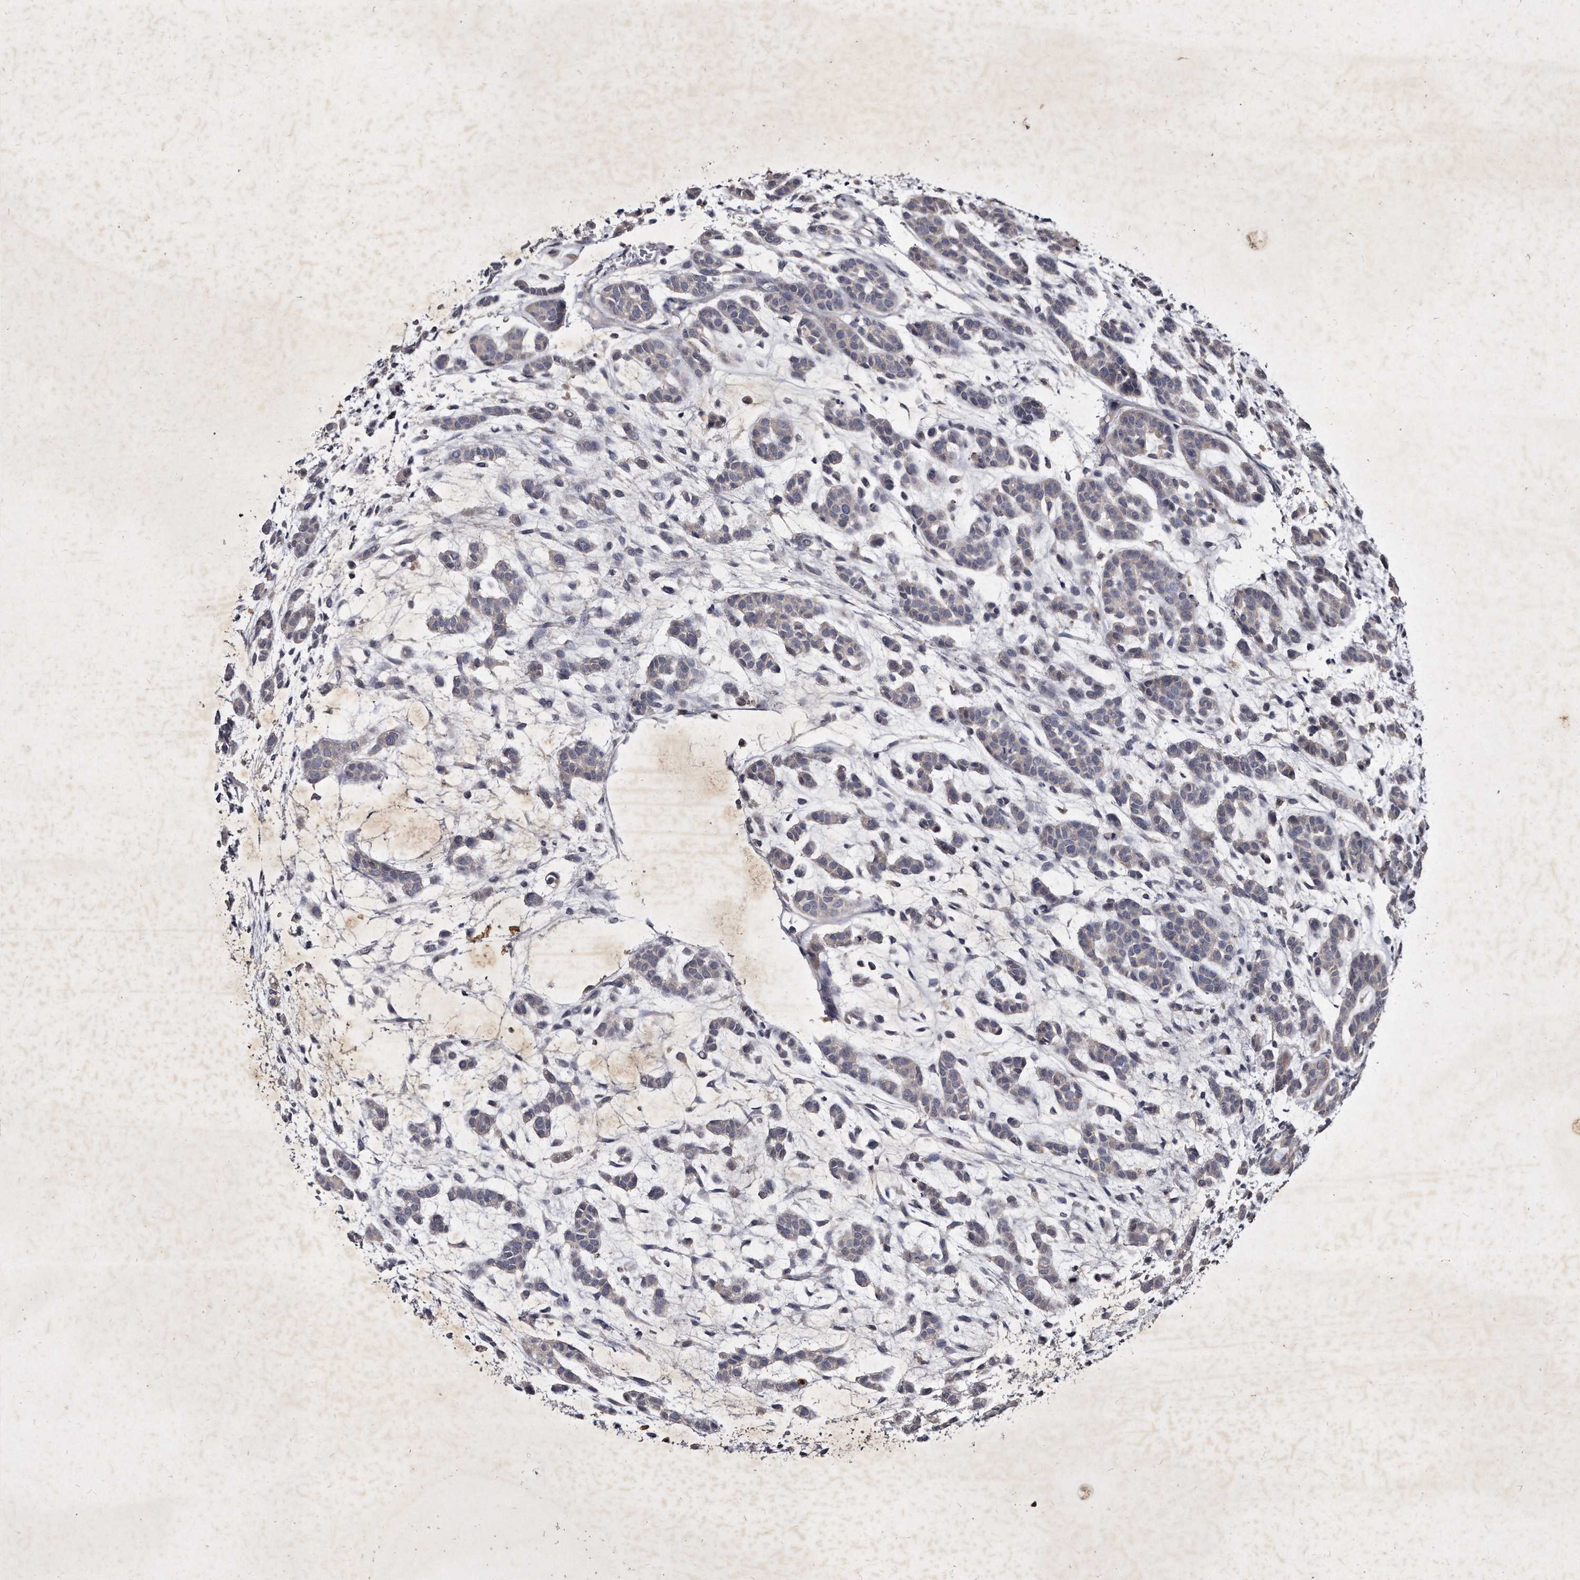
{"staining": {"intensity": "weak", "quantity": "<25%", "location": "cytoplasmic/membranous"}, "tissue": "head and neck cancer", "cell_type": "Tumor cells", "image_type": "cancer", "snomed": [{"axis": "morphology", "description": "Adenocarcinoma, NOS"}, {"axis": "morphology", "description": "Adenoma, NOS"}, {"axis": "topography", "description": "Head-Neck"}], "caption": "Tumor cells show no significant protein positivity in head and neck cancer.", "gene": "KLHDC3", "patient": {"sex": "female", "age": 55}}